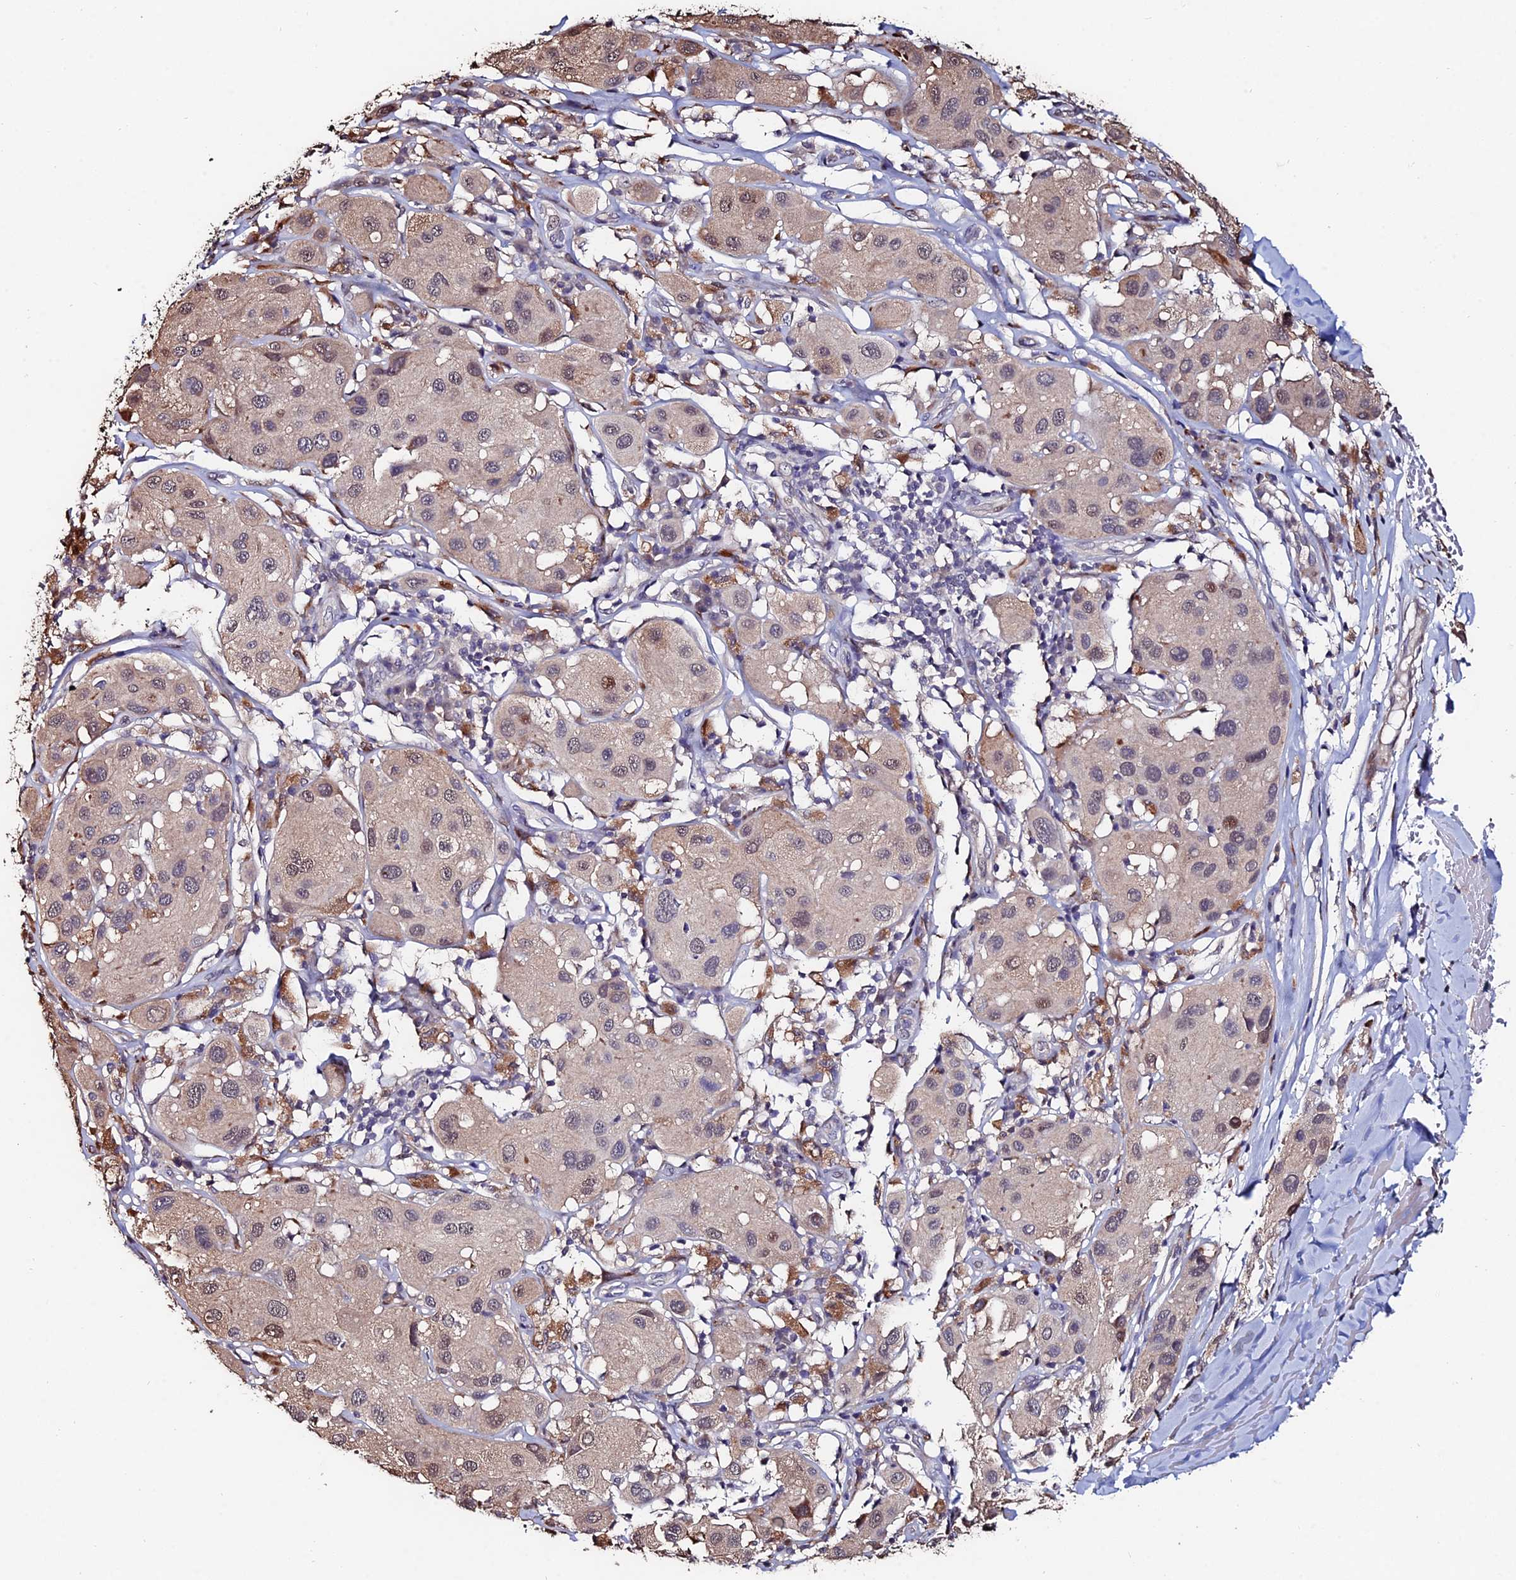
{"staining": {"intensity": "weak", "quantity": "<25%", "location": "nuclear"}, "tissue": "melanoma", "cell_type": "Tumor cells", "image_type": "cancer", "snomed": [{"axis": "morphology", "description": "Malignant melanoma, Metastatic site"}, {"axis": "topography", "description": "Skin"}], "caption": "This is an IHC histopathology image of malignant melanoma (metastatic site). There is no staining in tumor cells.", "gene": "ACTR5", "patient": {"sex": "male", "age": 41}}